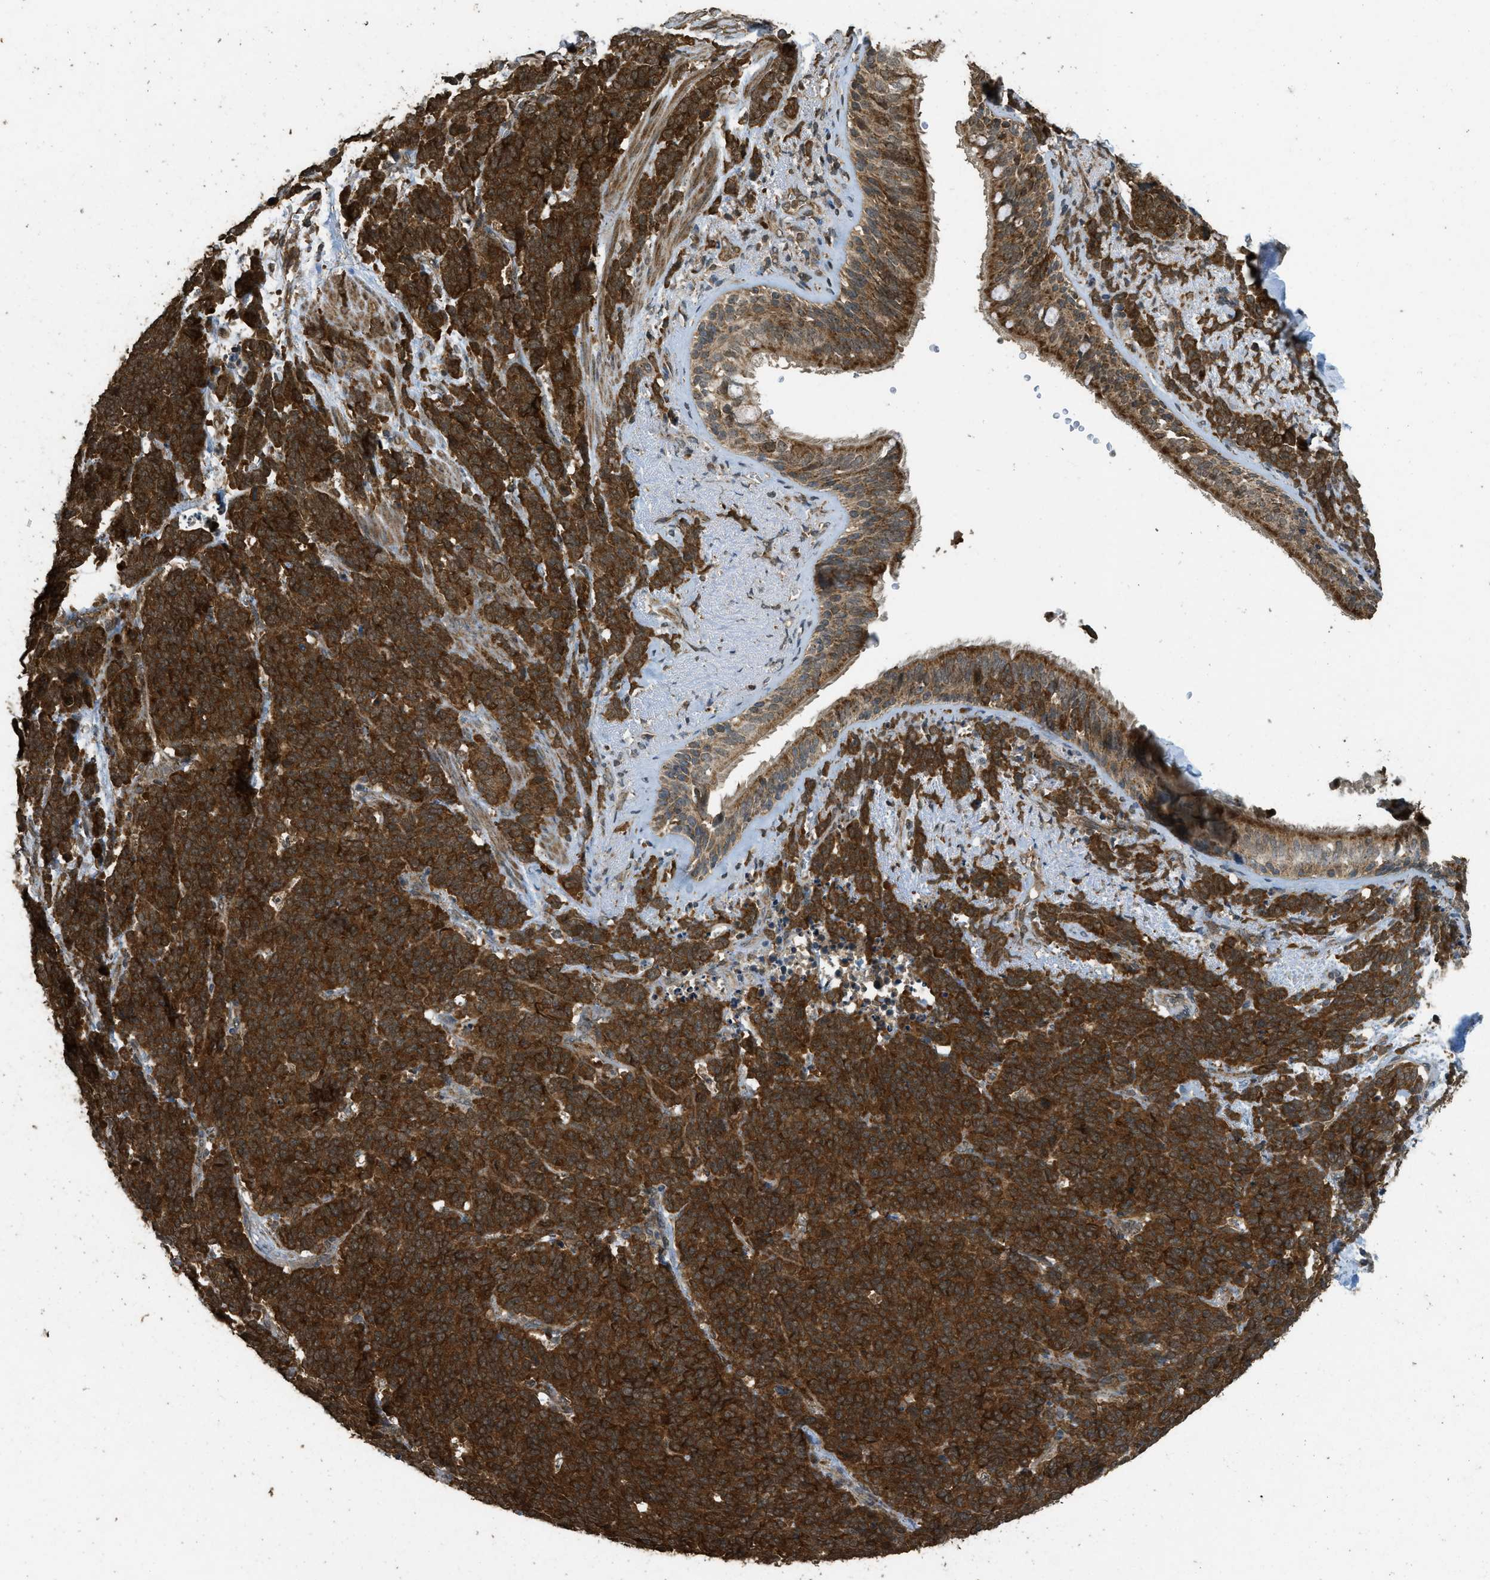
{"staining": {"intensity": "strong", "quantity": ">75%", "location": "cytoplasmic/membranous"}, "tissue": "lung cancer", "cell_type": "Tumor cells", "image_type": "cancer", "snomed": [{"axis": "morphology", "description": "Neoplasm, malignant, NOS"}, {"axis": "topography", "description": "Lung"}], "caption": "Human lung neoplasm (malignant) stained for a protein (brown) shows strong cytoplasmic/membranous positive staining in about >75% of tumor cells.", "gene": "CTPS1", "patient": {"sex": "female", "age": 58}}